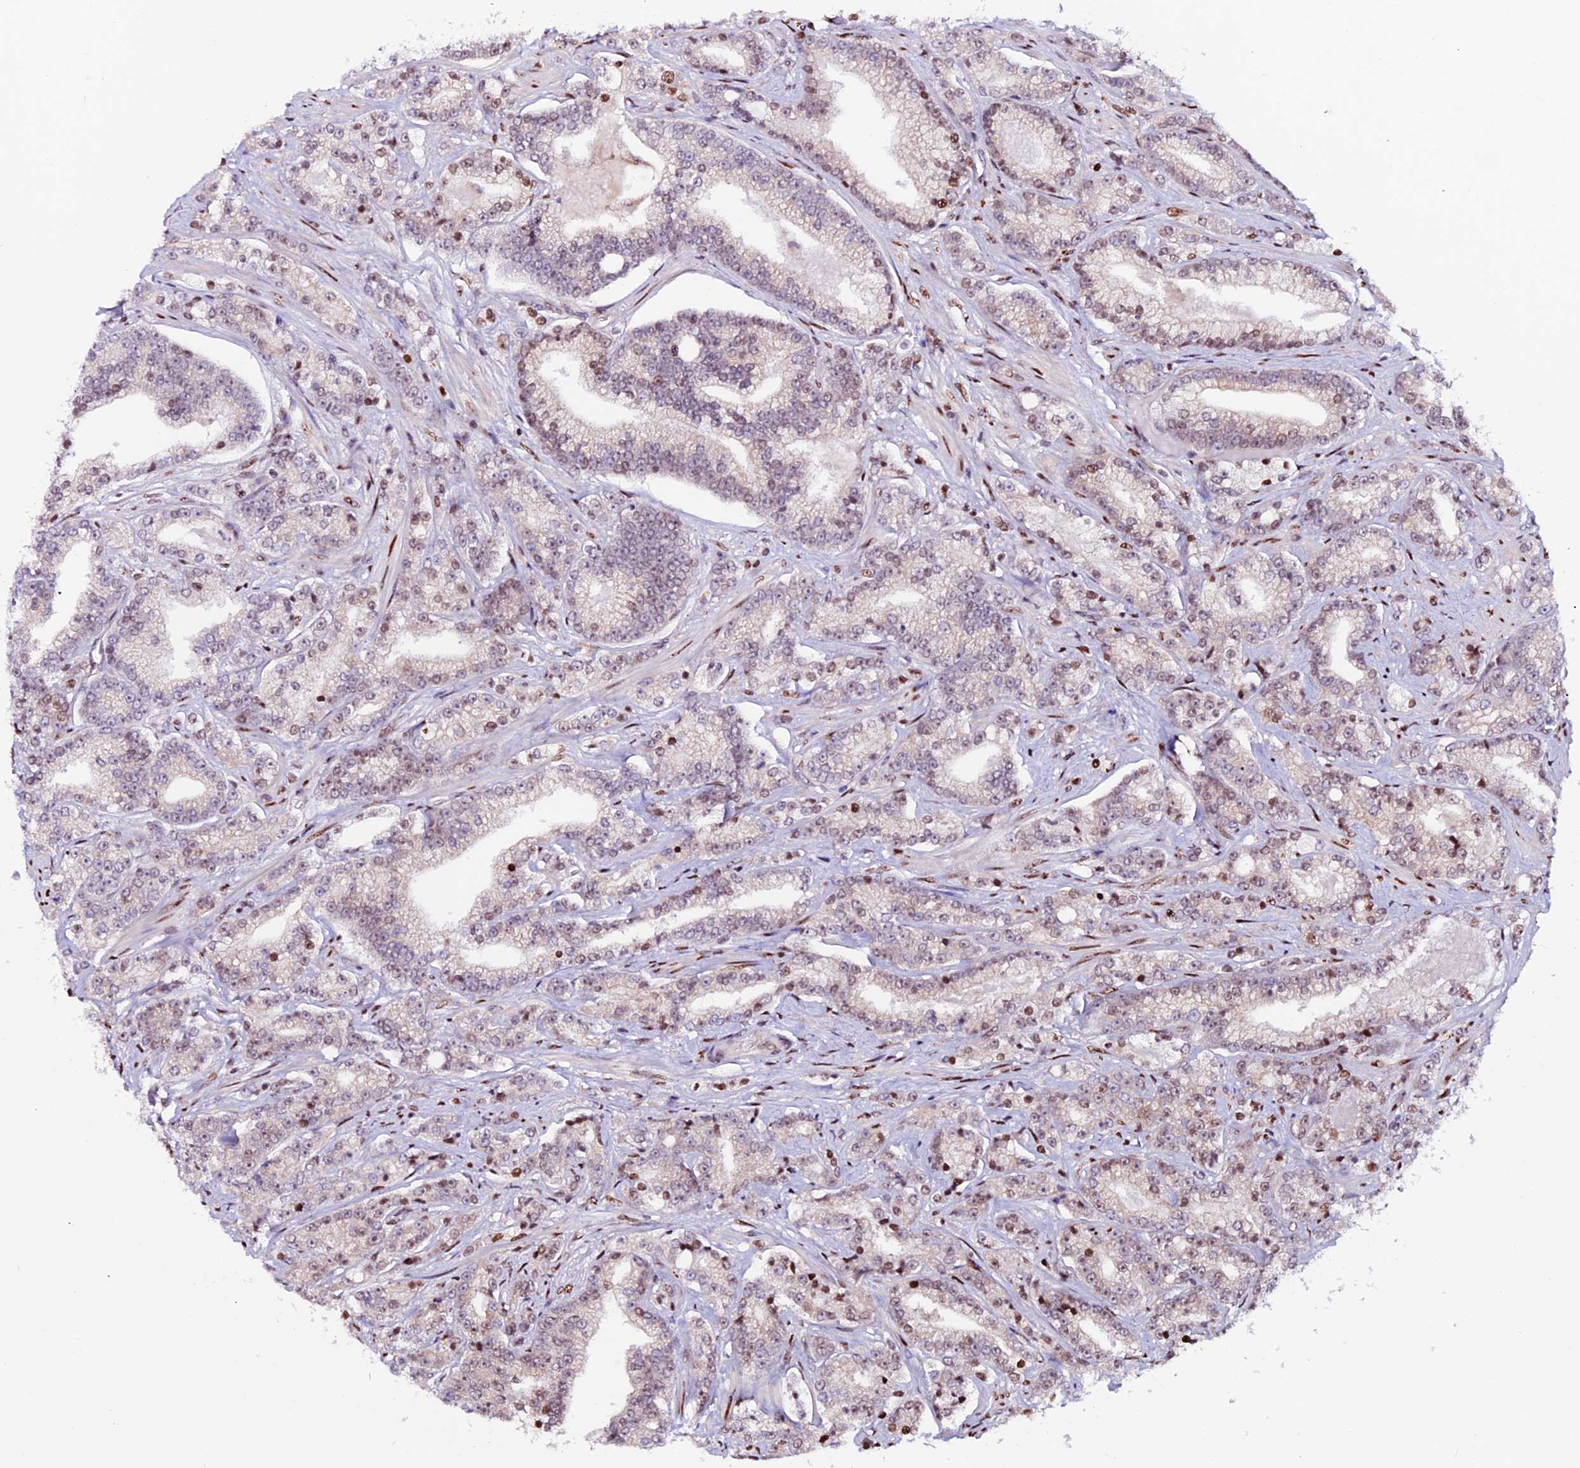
{"staining": {"intensity": "moderate", "quantity": "<25%", "location": "nuclear"}, "tissue": "prostate cancer", "cell_type": "Tumor cells", "image_type": "cancer", "snomed": [{"axis": "morphology", "description": "Adenocarcinoma, High grade"}, {"axis": "topography", "description": "Prostate"}], "caption": "Immunohistochemical staining of prostate cancer demonstrates low levels of moderate nuclear protein expression in about <25% of tumor cells. The staining was performed using DAB (3,3'-diaminobenzidine), with brown indicating positive protein expression. Nuclei are stained blue with hematoxylin.", "gene": "RINL", "patient": {"sex": "male", "age": 67}}